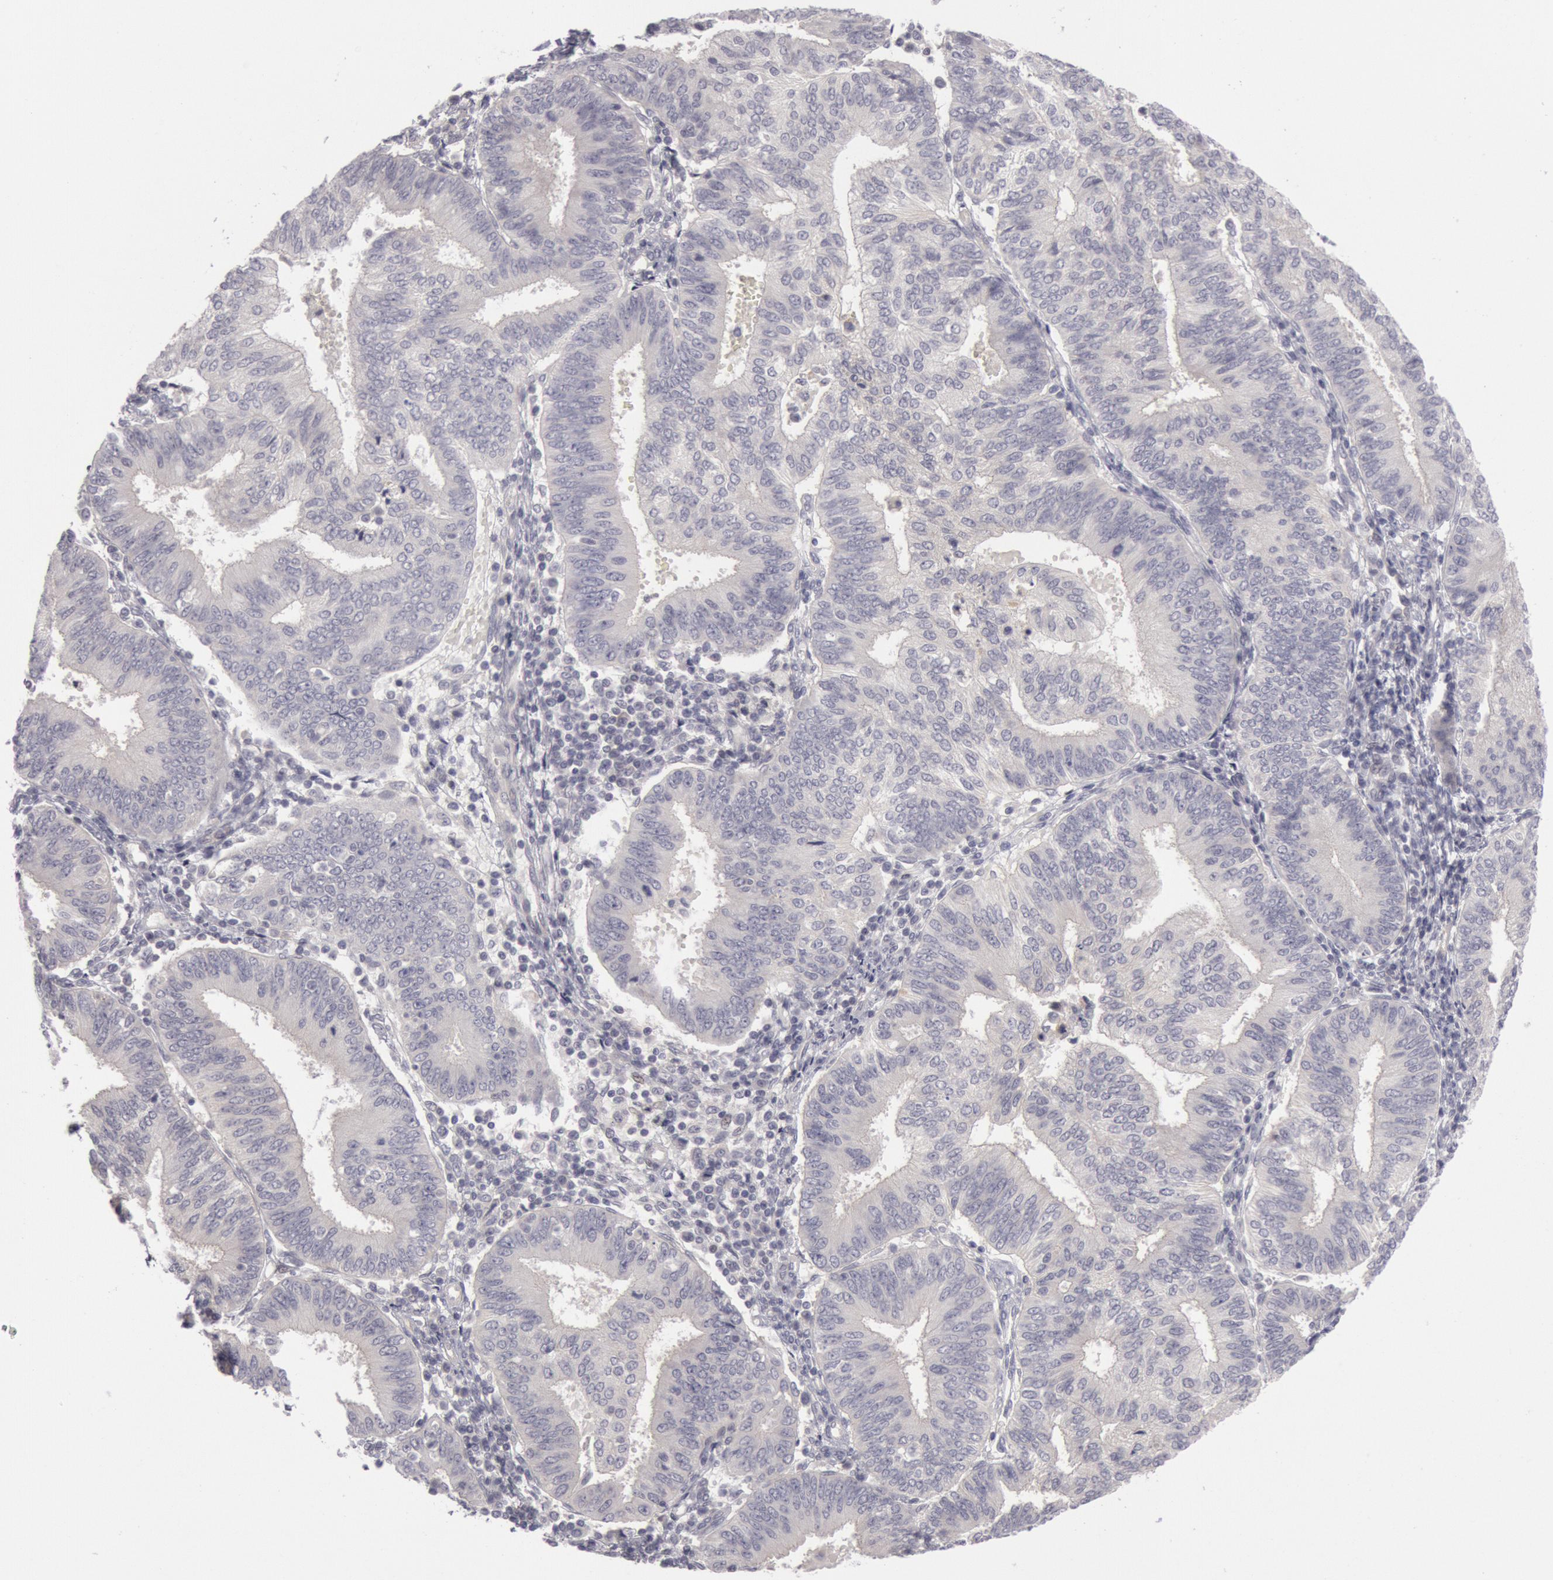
{"staining": {"intensity": "negative", "quantity": "none", "location": "none"}, "tissue": "endometrial cancer", "cell_type": "Tumor cells", "image_type": "cancer", "snomed": [{"axis": "morphology", "description": "Adenocarcinoma, NOS"}, {"axis": "topography", "description": "Endometrium"}], "caption": "An immunohistochemistry photomicrograph of endometrial cancer is shown. There is no staining in tumor cells of endometrial cancer.", "gene": "JOSD1", "patient": {"sex": "female", "age": 55}}